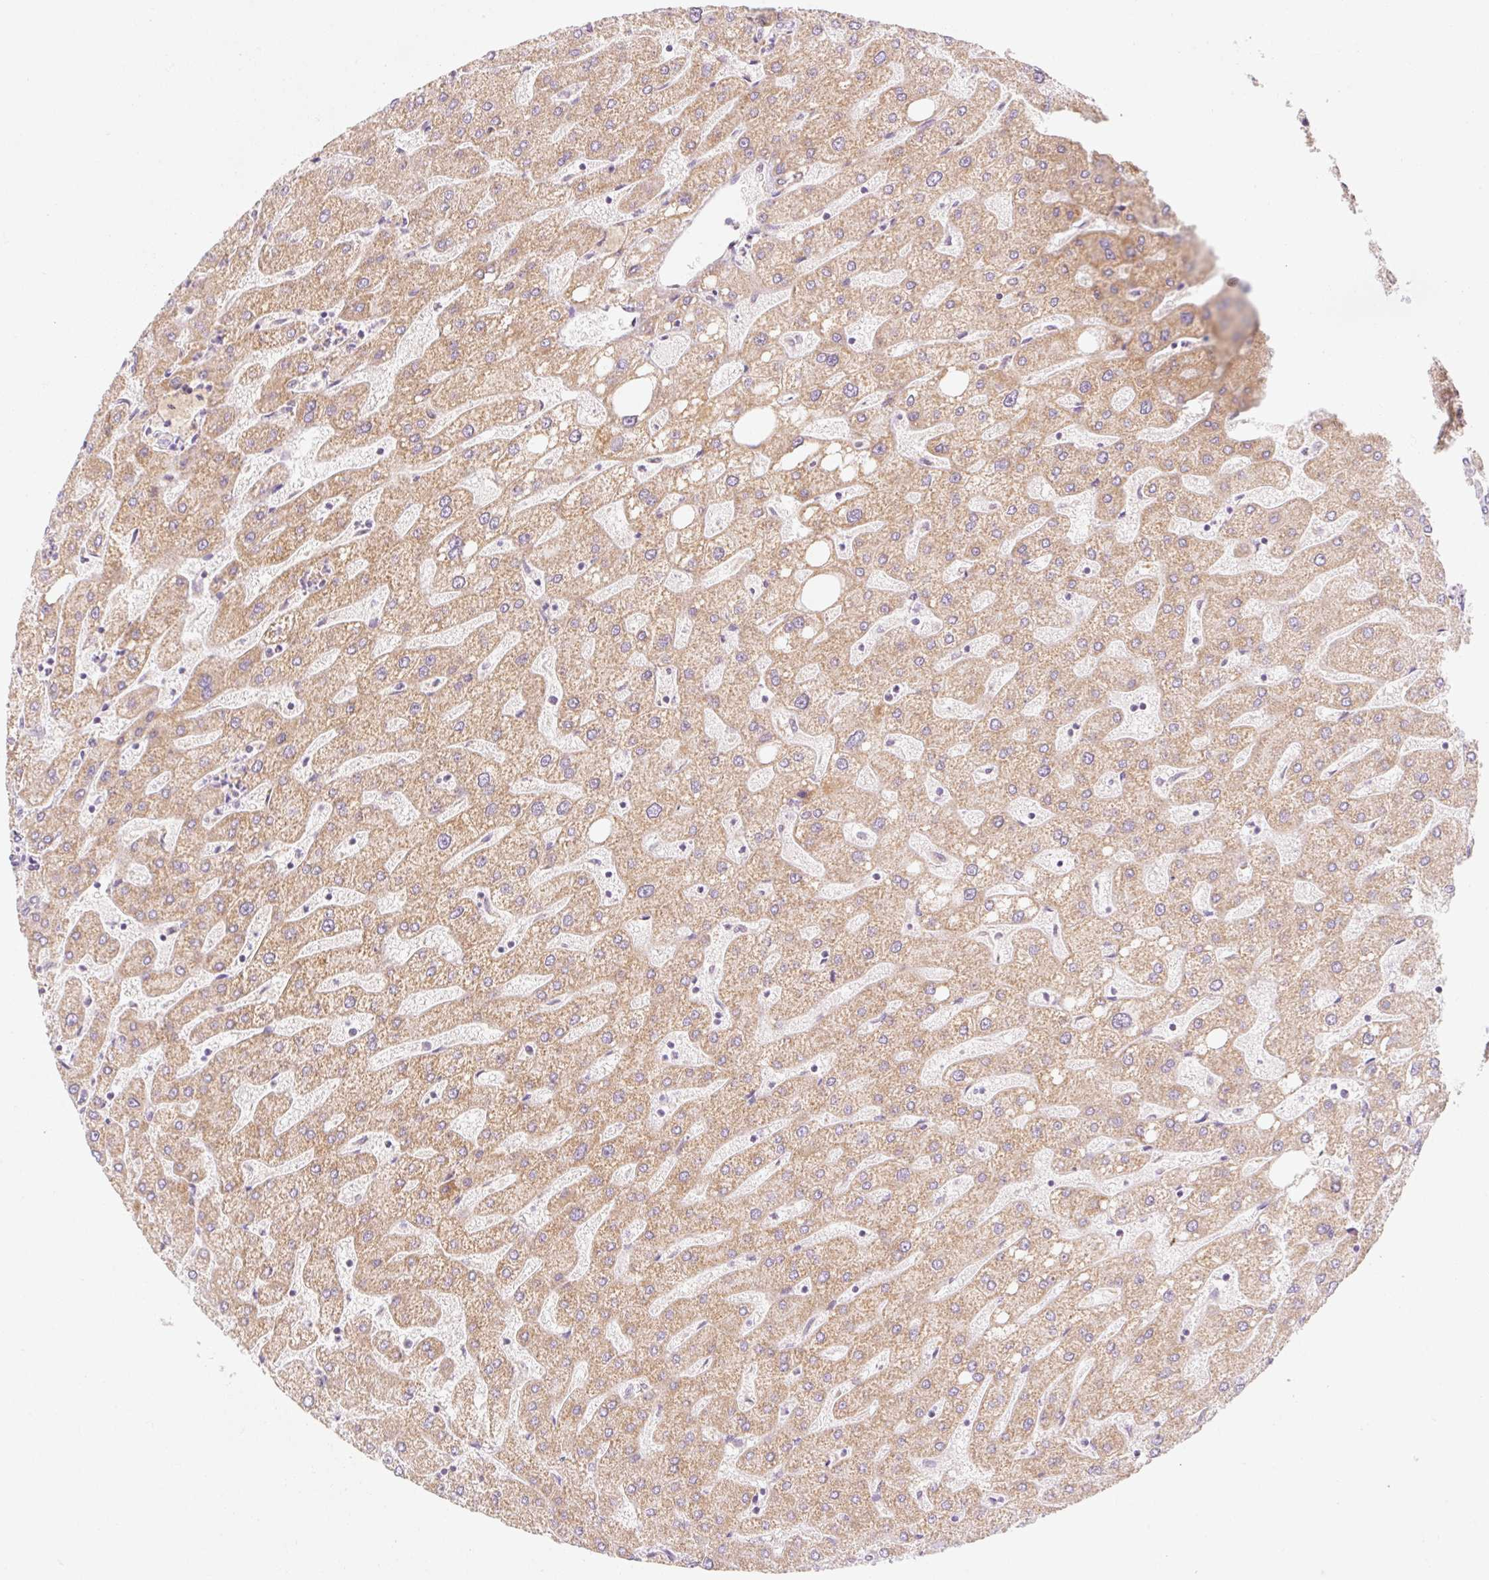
{"staining": {"intensity": "negative", "quantity": "none", "location": "none"}, "tissue": "liver", "cell_type": "Cholangiocytes", "image_type": "normal", "snomed": [{"axis": "morphology", "description": "Normal tissue, NOS"}, {"axis": "topography", "description": "Liver"}], "caption": "Liver stained for a protein using IHC reveals no positivity cholangiocytes.", "gene": "MYO1D", "patient": {"sex": "male", "age": 67}}